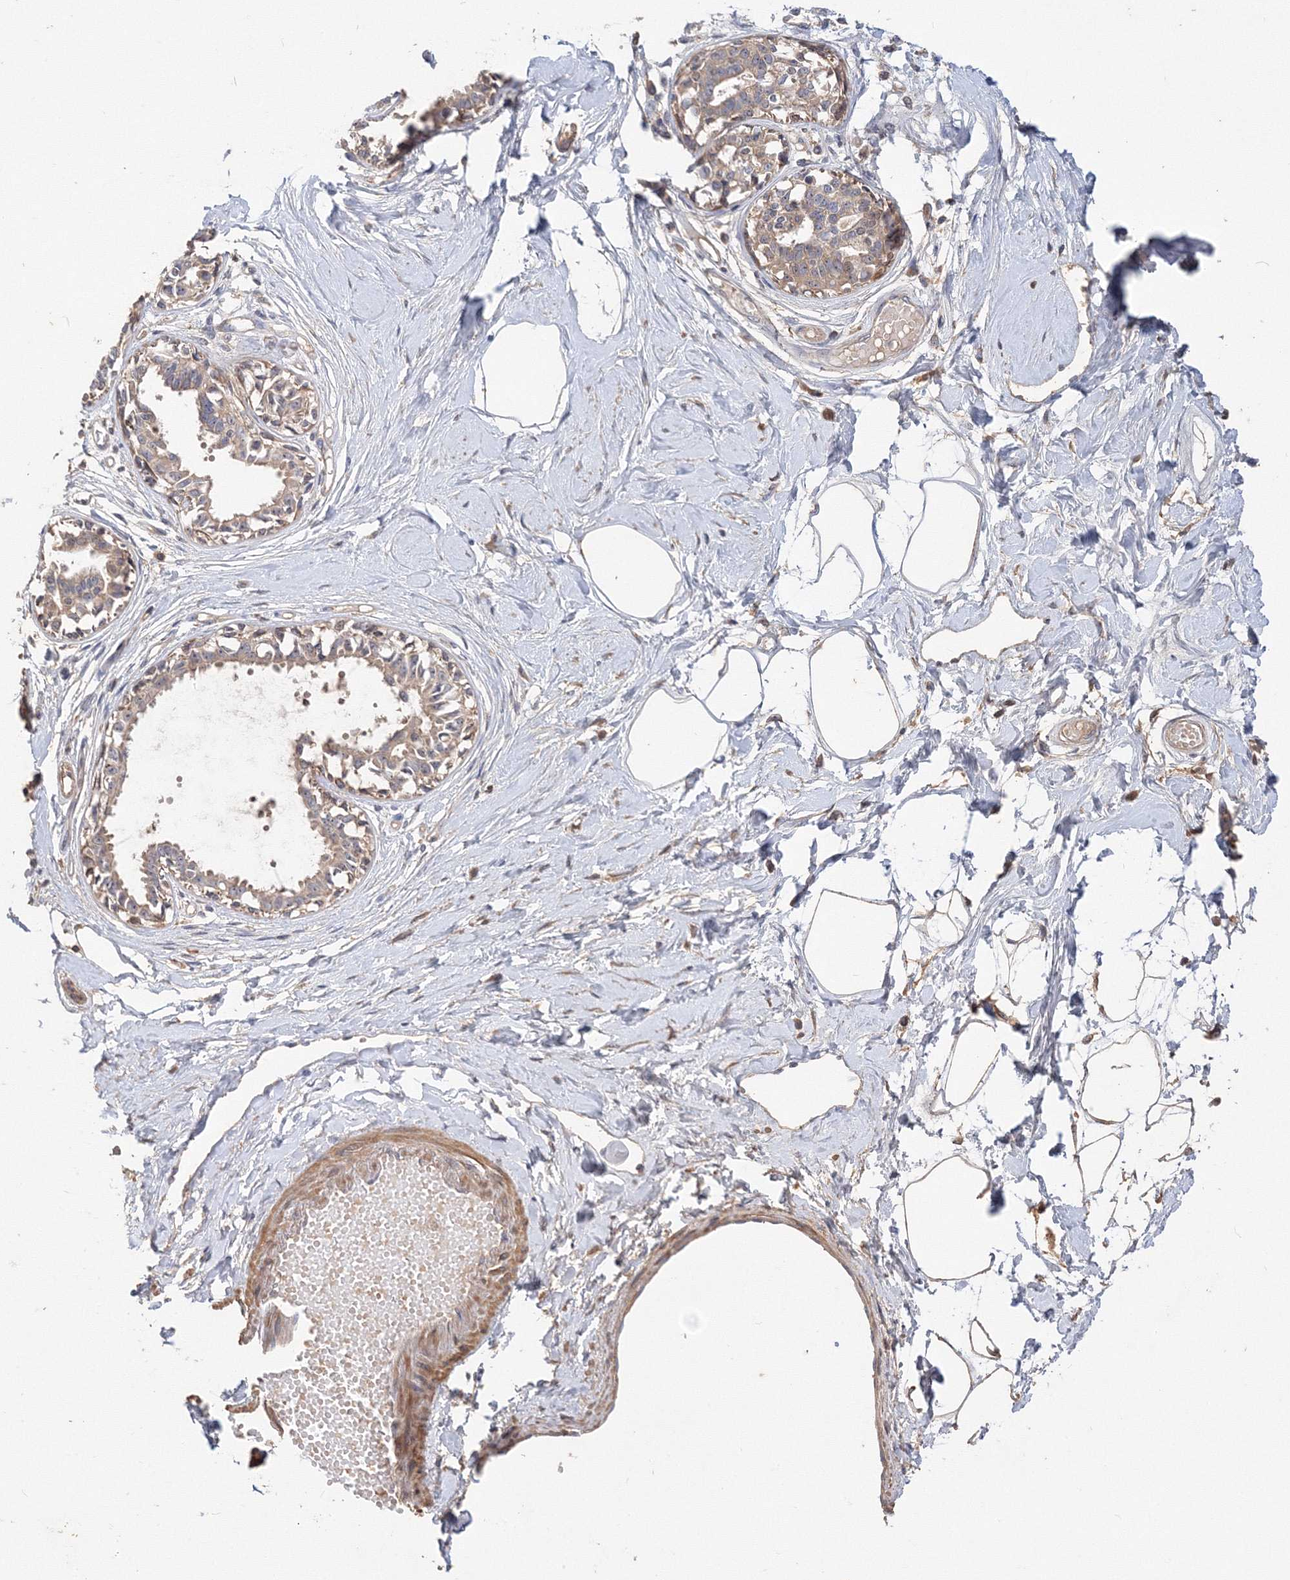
{"staining": {"intensity": "moderate", "quantity": ">75%", "location": "cytoplasmic/membranous"}, "tissue": "breast", "cell_type": "Adipocytes", "image_type": "normal", "snomed": [{"axis": "morphology", "description": "Normal tissue, NOS"}, {"axis": "topography", "description": "Breast"}], "caption": "Protein expression analysis of benign breast reveals moderate cytoplasmic/membranous staining in about >75% of adipocytes.", "gene": "GRINA", "patient": {"sex": "female", "age": 45}}